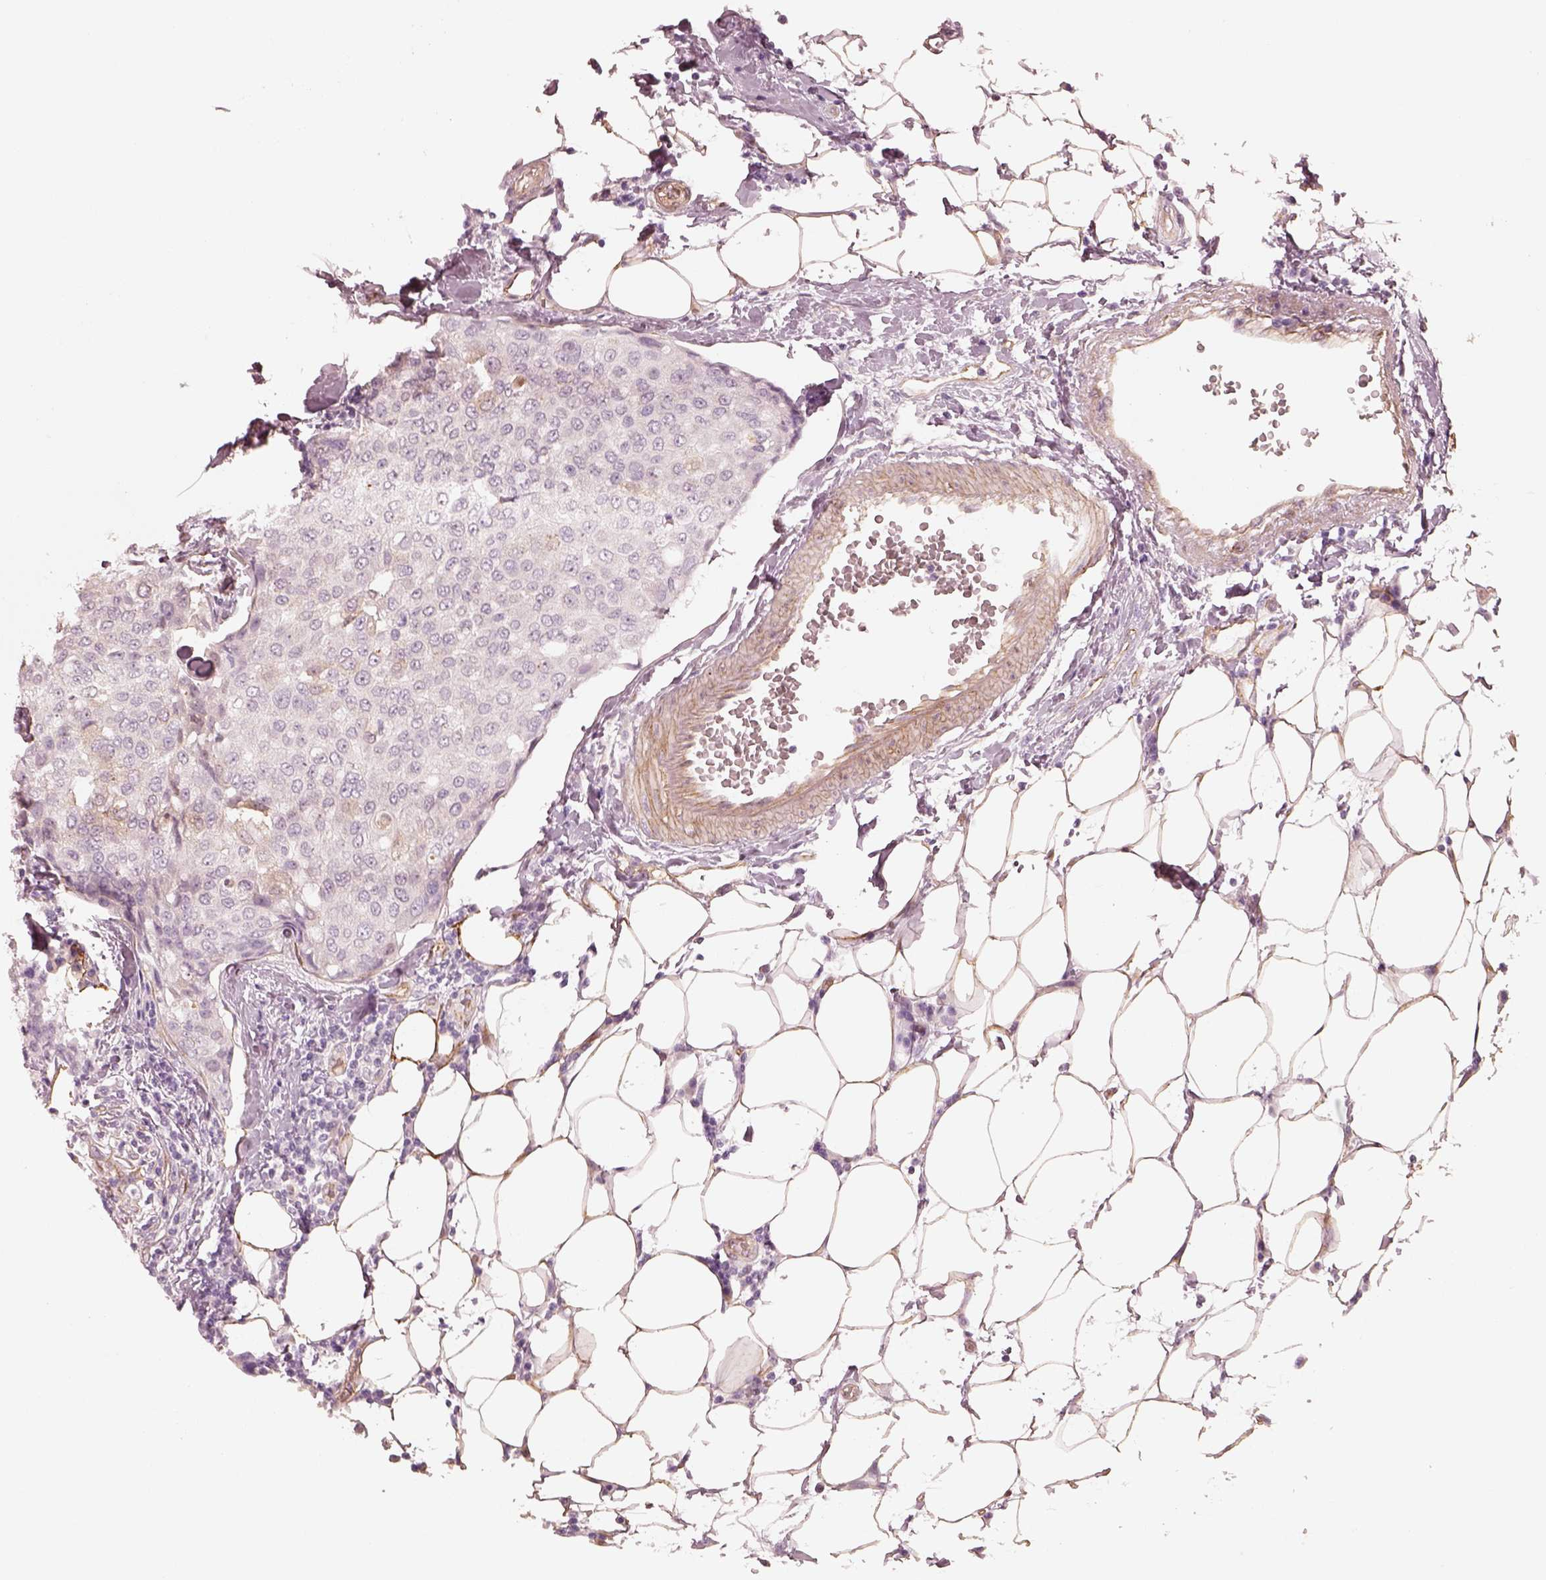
{"staining": {"intensity": "weak", "quantity": "25%-75%", "location": "cytoplasmic/membranous"}, "tissue": "breast cancer", "cell_type": "Tumor cells", "image_type": "cancer", "snomed": [{"axis": "morphology", "description": "Duct carcinoma"}, {"axis": "topography", "description": "Breast"}], "caption": "High-power microscopy captured an immunohistochemistry (IHC) micrograph of infiltrating ductal carcinoma (breast), revealing weak cytoplasmic/membranous positivity in approximately 25%-75% of tumor cells.", "gene": "CRYM", "patient": {"sex": "female", "age": 27}}